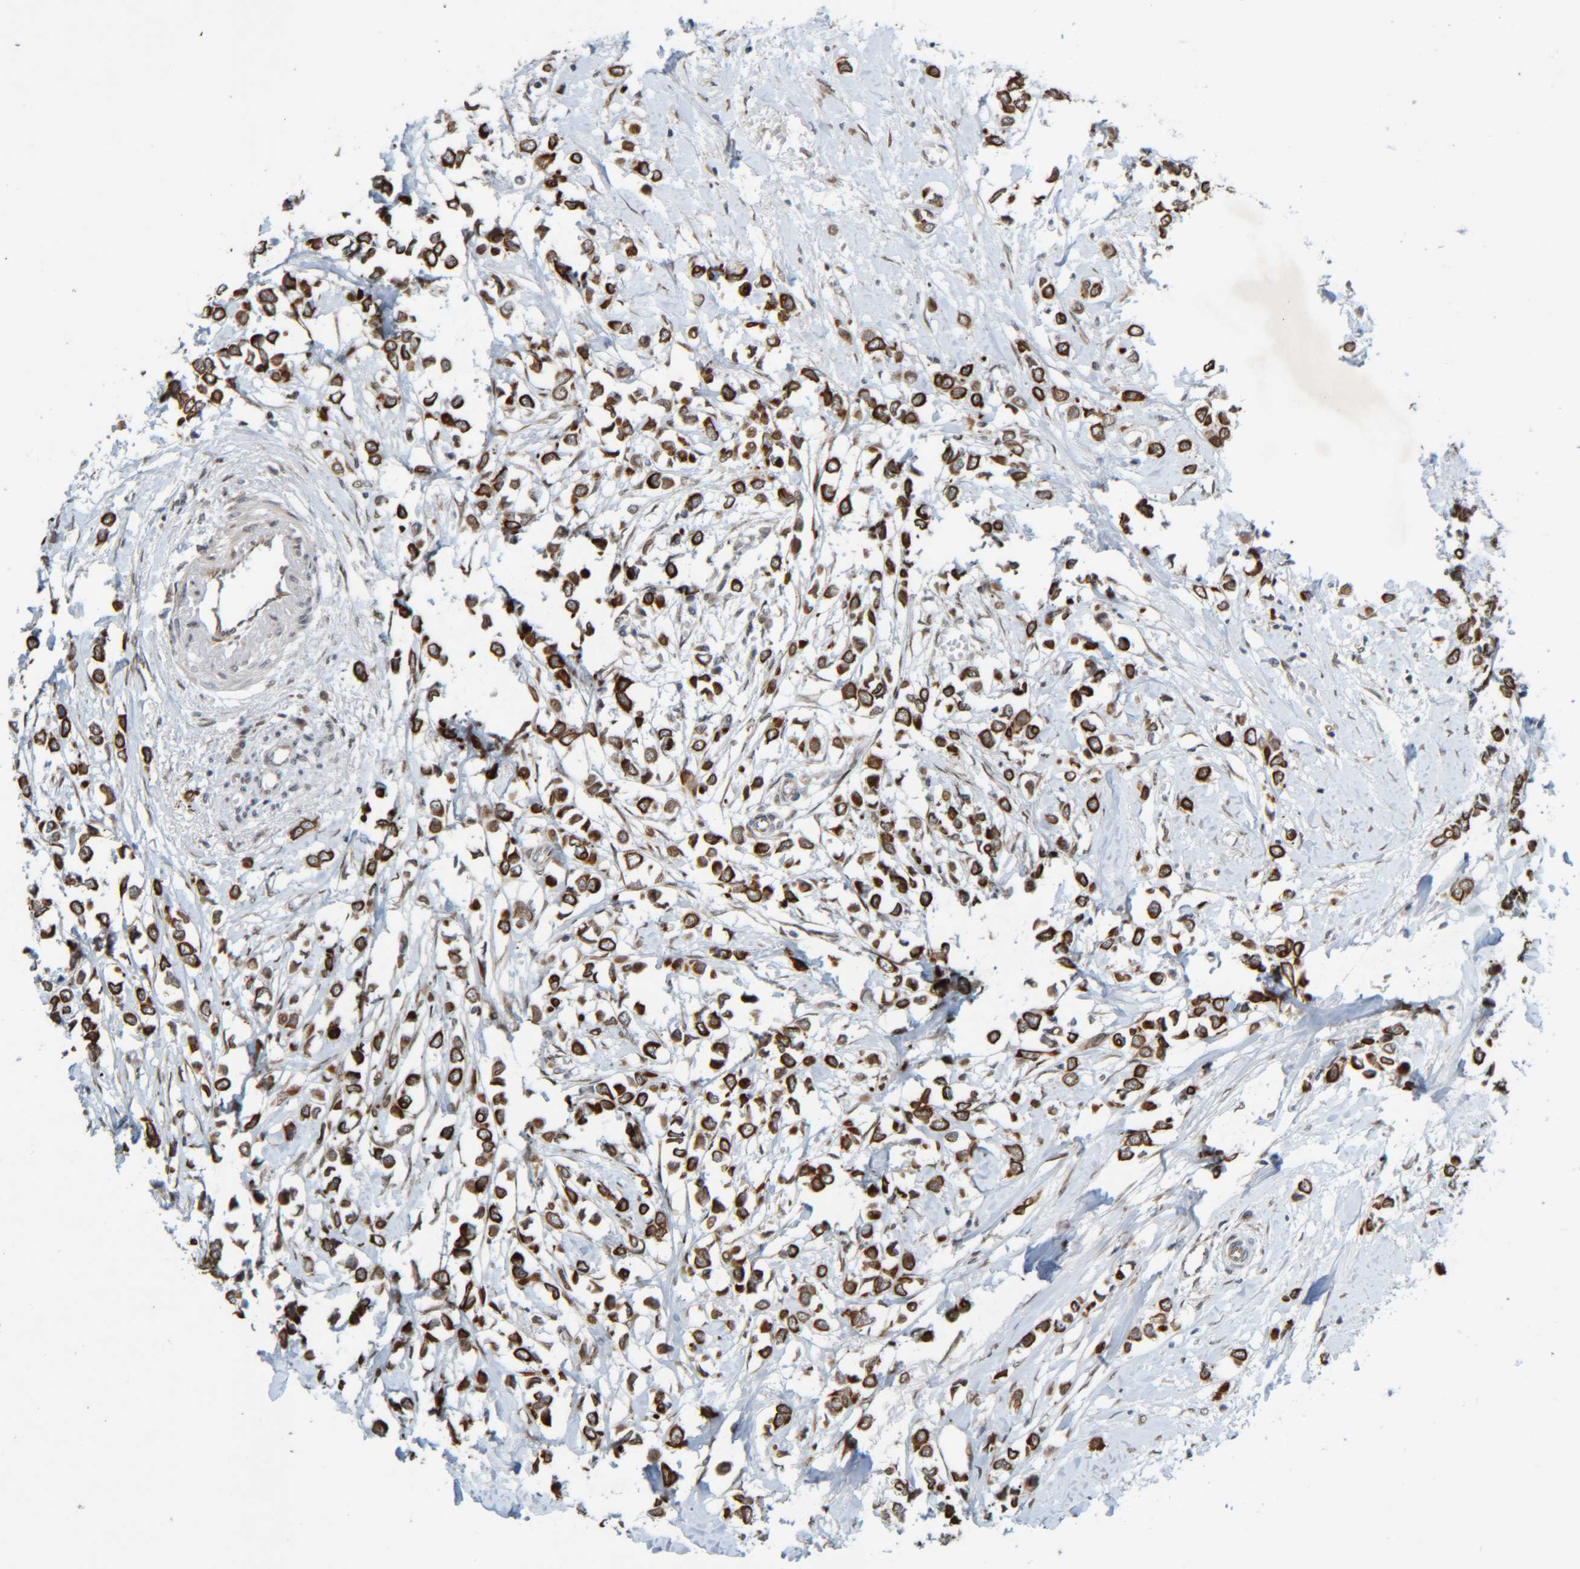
{"staining": {"intensity": "strong", "quantity": ">75%", "location": "cytoplasmic/membranous"}, "tissue": "breast cancer", "cell_type": "Tumor cells", "image_type": "cancer", "snomed": [{"axis": "morphology", "description": "Lobular carcinoma"}, {"axis": "topography", "description": "Breast"}], "caption": "Breast cancer (lobular carcinoma) stained with immunohistochemistry shows strong cytoplasmic/membranous staining in approximately >75% of tumor cells.", "gene": "CCDC57", "patient": {"sex": "female", "age": 51}}